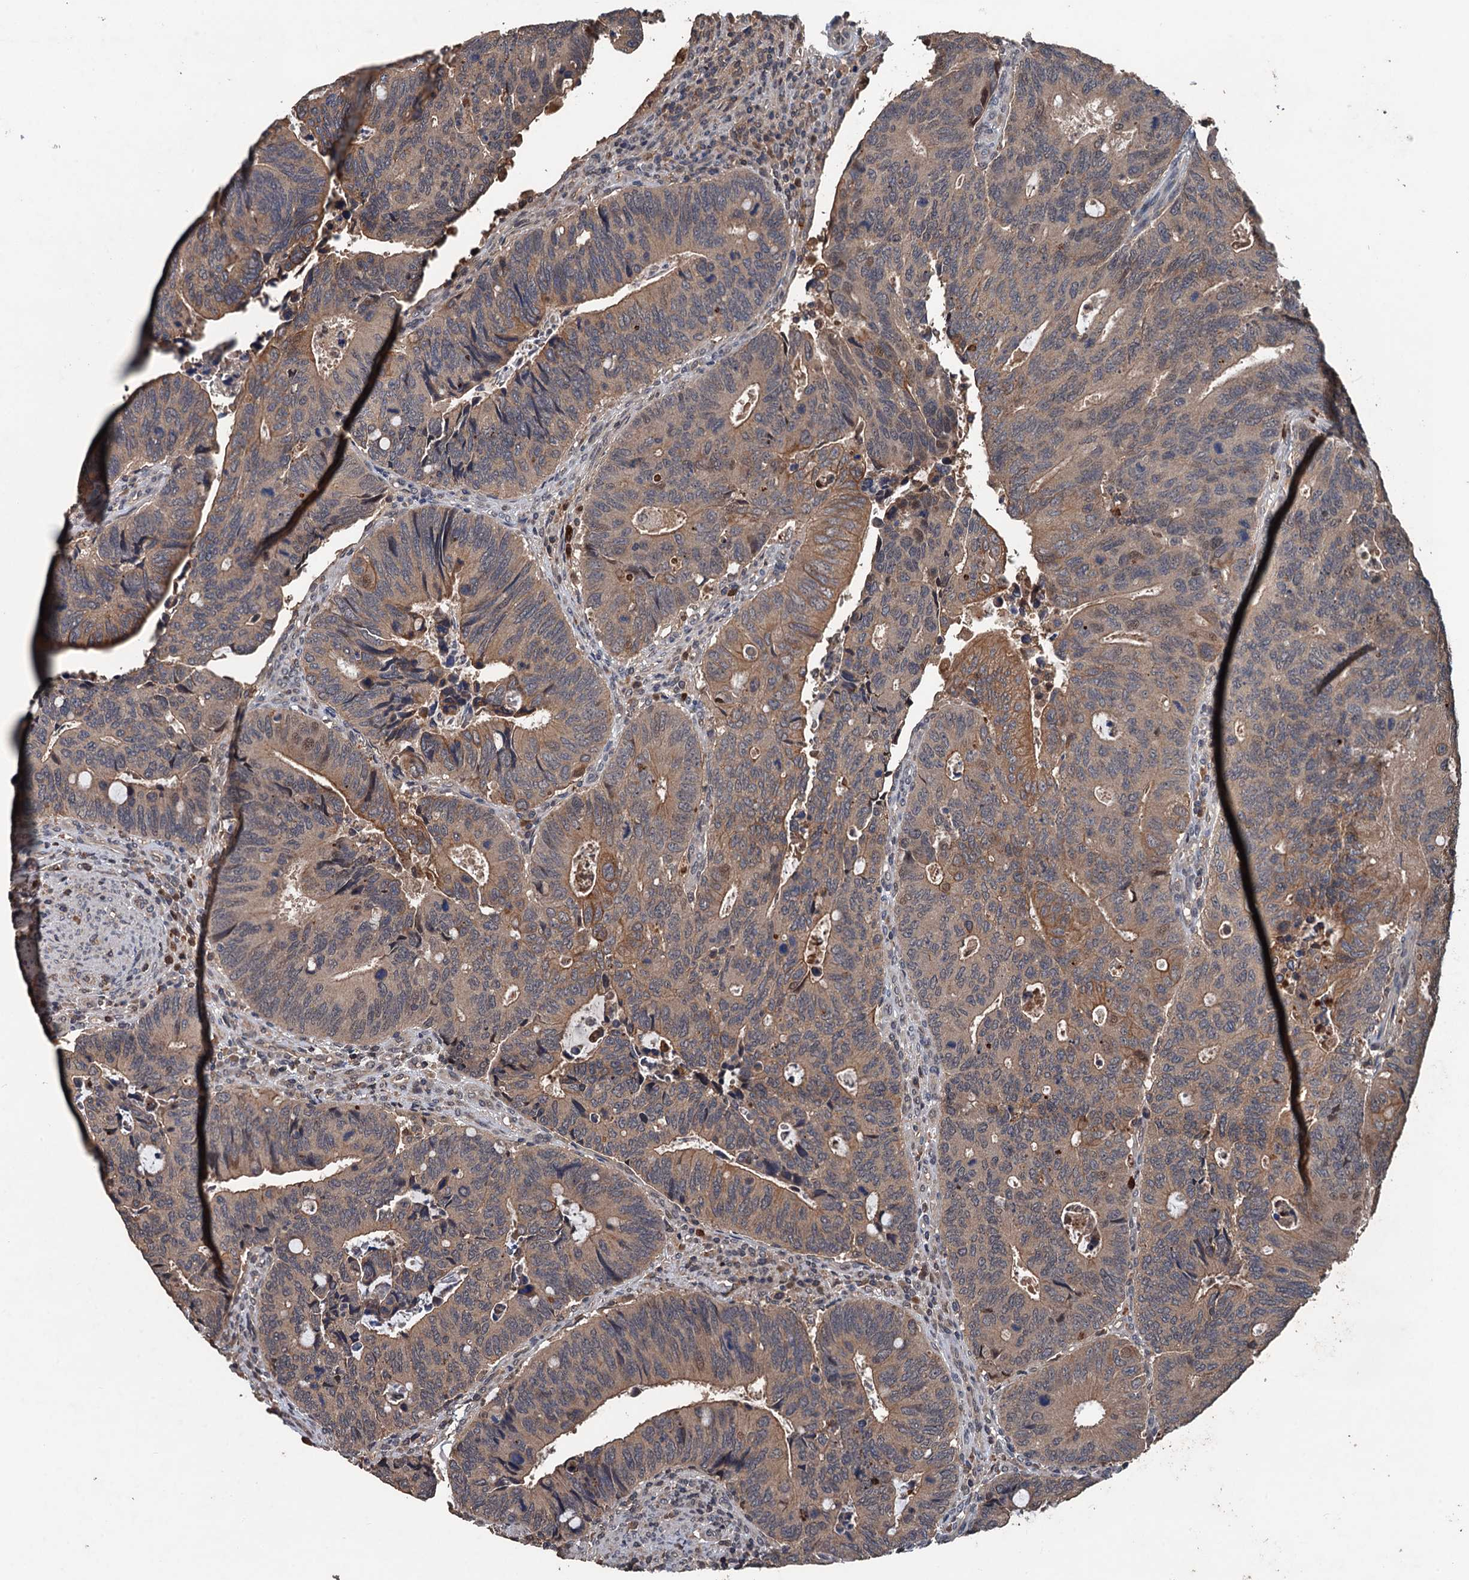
{"staining": {"intensity": "moderate", "quantity": ">75%", "location": "cytoplasmic/membranous"}, "tissue": "colorectal cancer", "cell_type": "Tumor cells", "image_type": "cancer", "snomed": [{"axis": "morphology", "description": "Adenocarcinoma, NOS"}, {"axis": "topography", "description": "Colon"}], "caption": "The immunohistochemical stain shows moderate cytoplasmic/membranous staining in tumor cells of colorectal cancer tissue.", "gene": "ZNF438", "patient": {"sex": "male", "age": 87}}